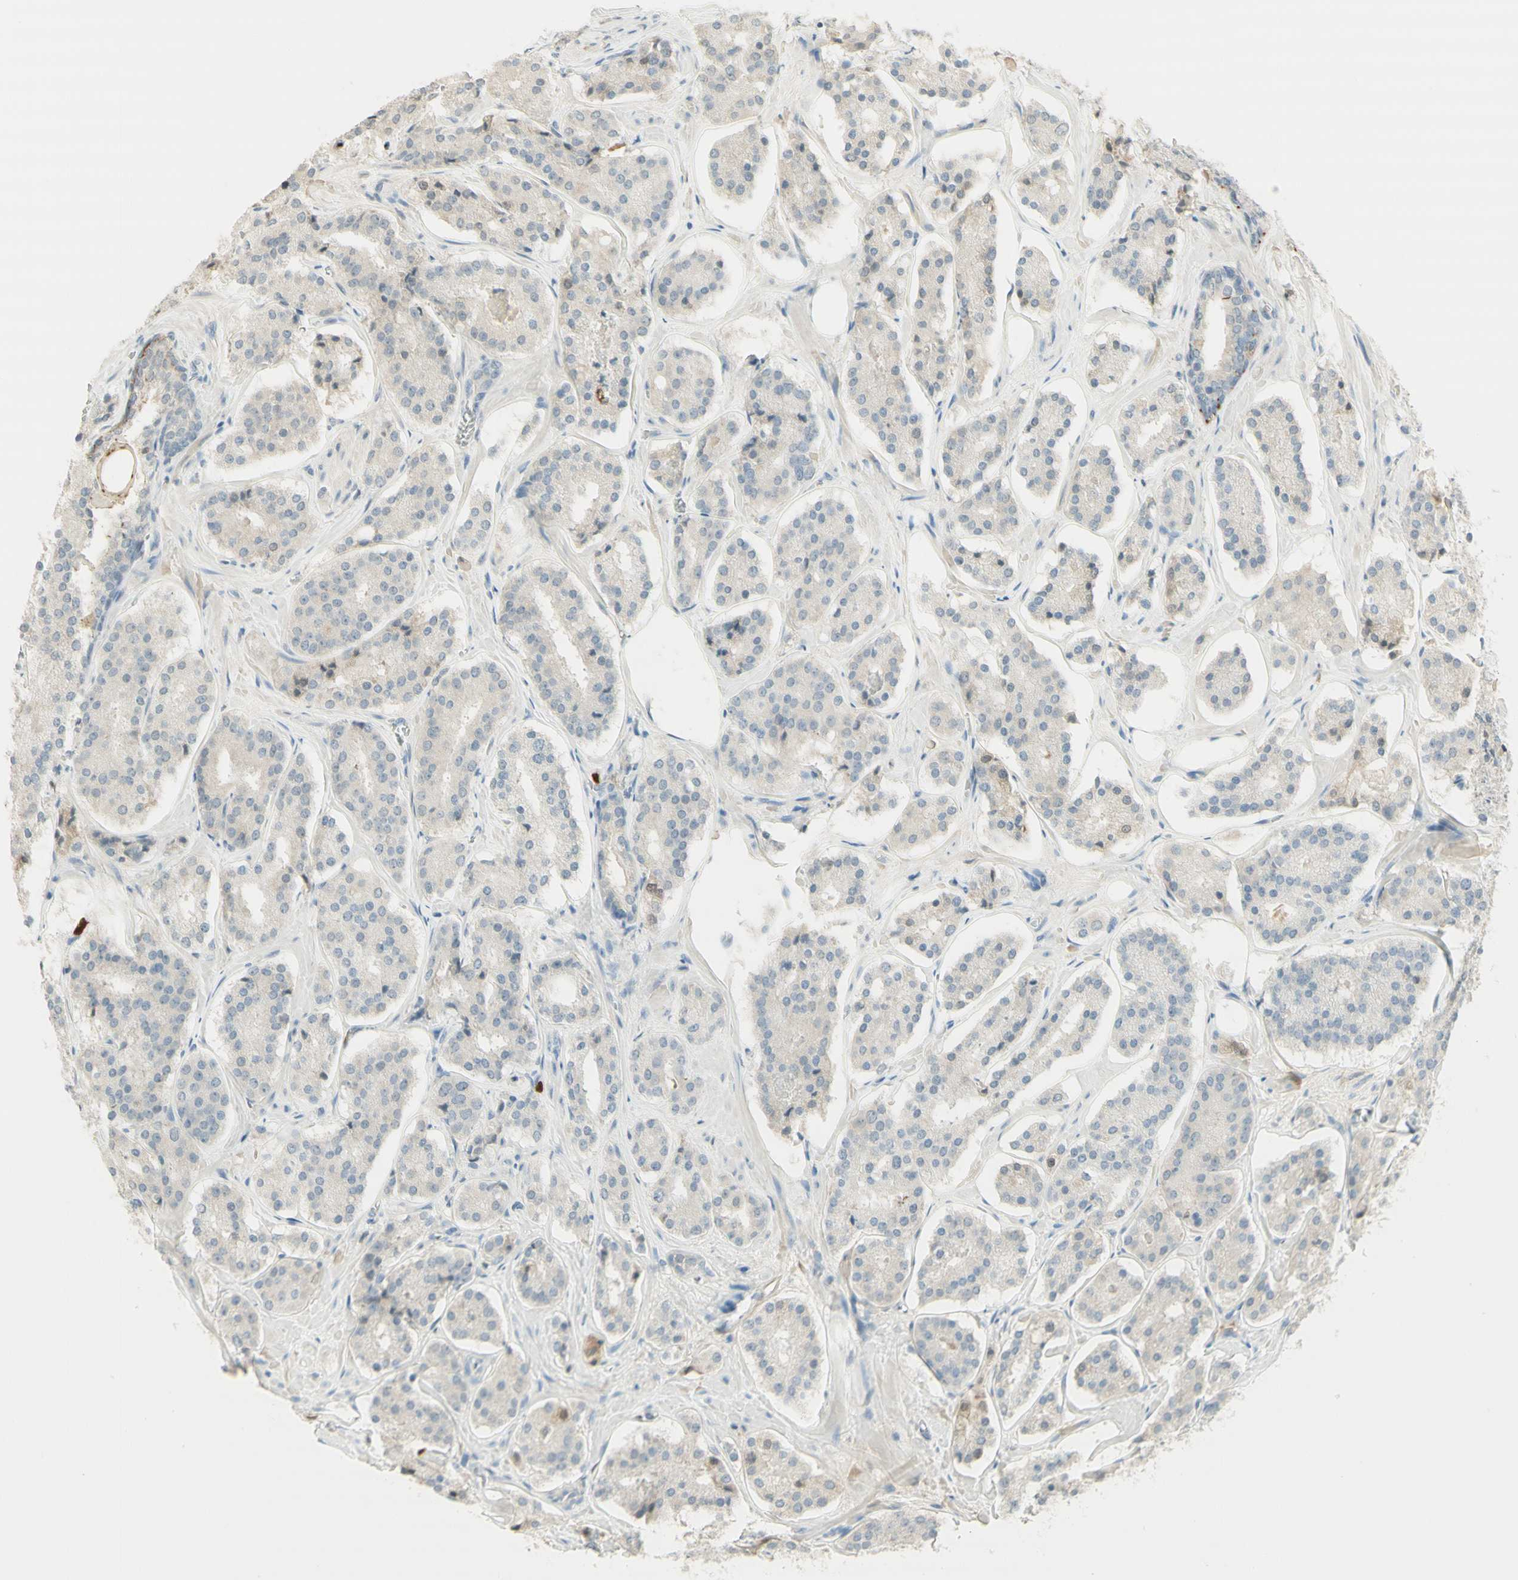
{"staining": {"intensity": "weak", "quantity": "<25%", "location": "cytoplasmic/membranous"}, "tissue": "prostate cancer", "cell_type": "Tumor cells", "image_type": "cancer", "snomed": [{"axis": "morphology", "description": "Adenocarcinoma, High grade"}, {"axis": "topography", "description": "Prostate"}], "caption": "A high-resolution photomicrograph shows IHC staining of prostate cancer, which reveals no significant staining in tumor cells.", "gene": "NID1", "patient": {"sex": "male", "age": 60}}